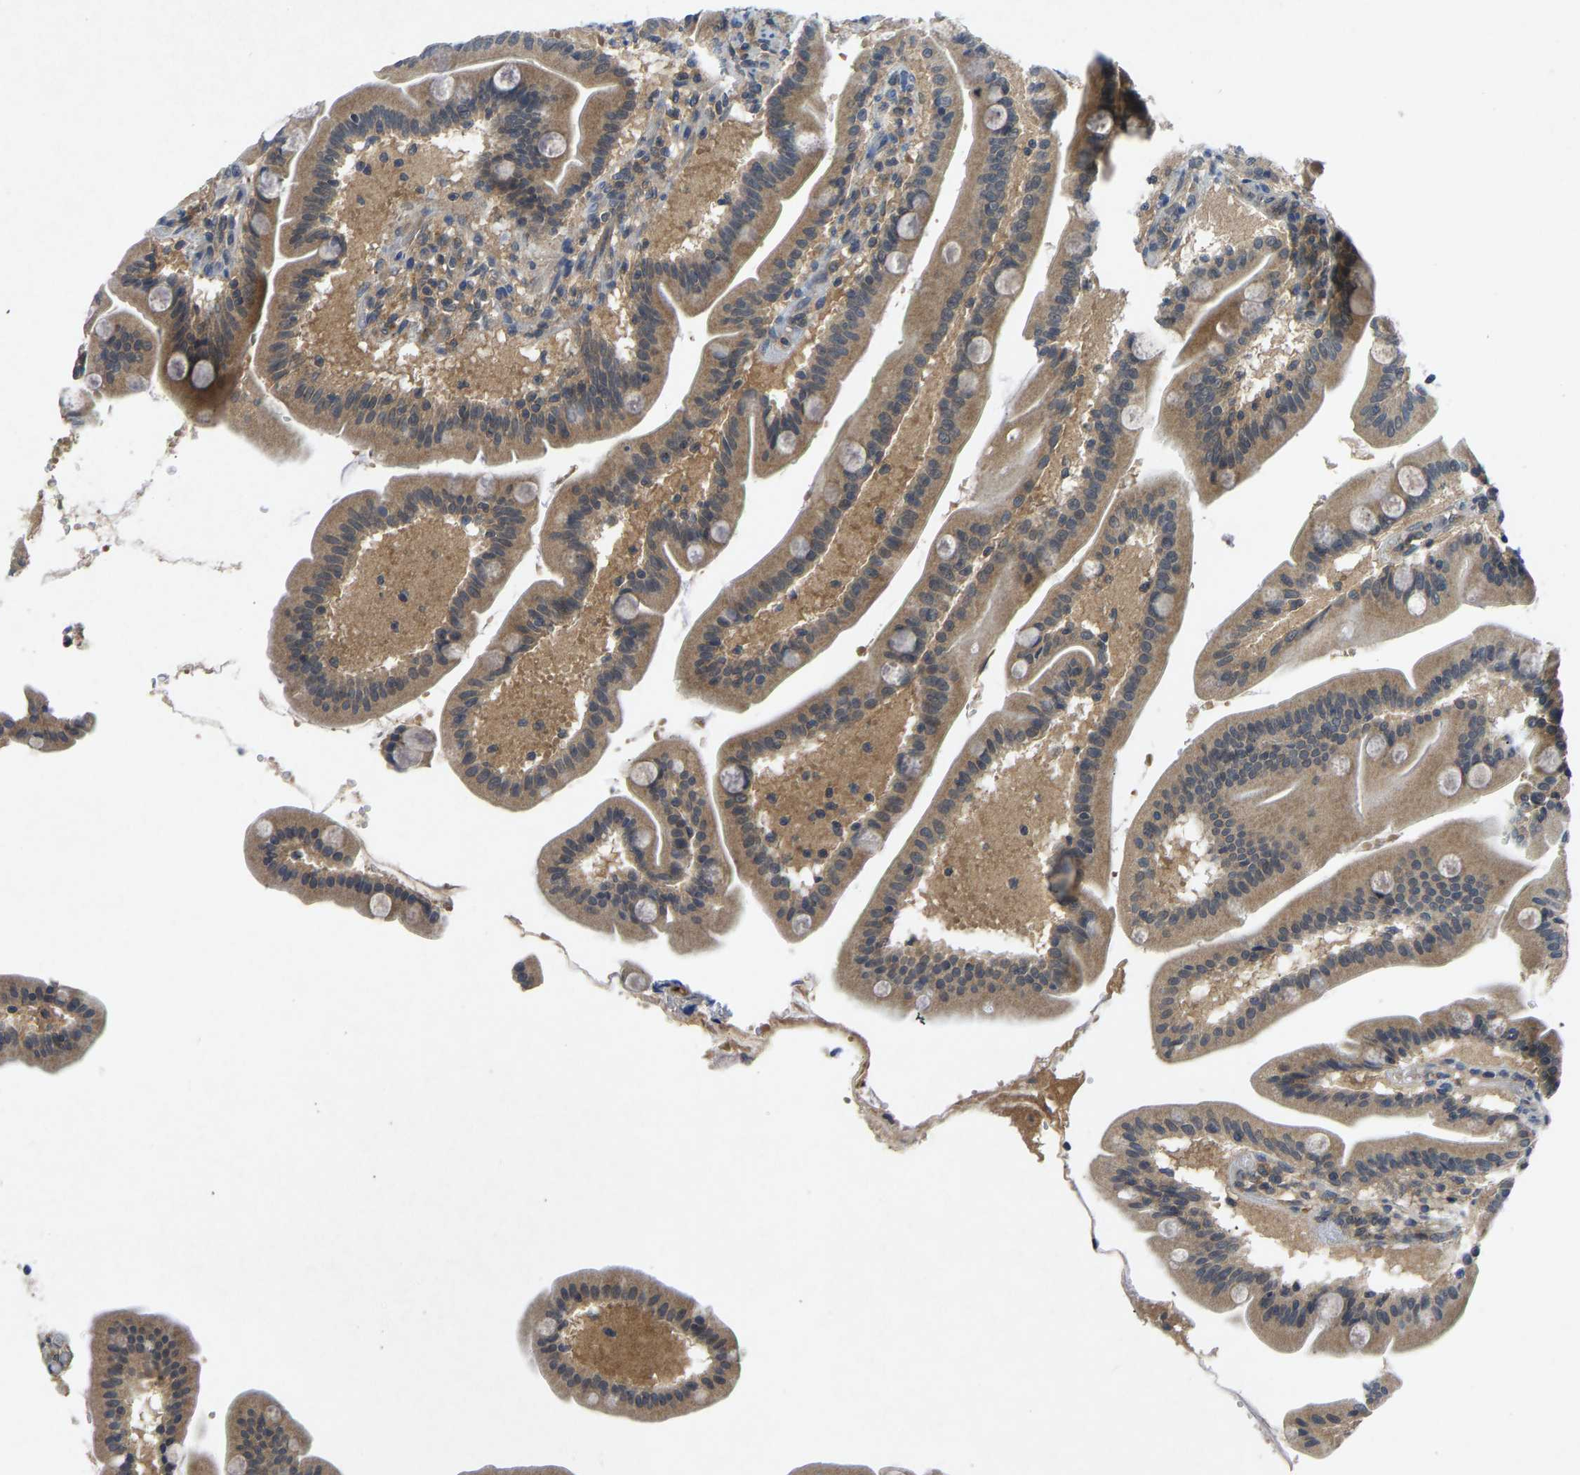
{"staining": {"intensity": "moderate", "quantity": ">75%", "location": "cytoplasmic/membranous"}, "tissue": "duodenum", "cell_type": "Glandular cells", "image_type": "normal", "snomed": [{"axis": "morphology", "description": "Normal tissue, NOS"}, {"axis": "topography", "description": "Duodenum"}], "caption": "Brown immunohistochemical staining in normal duodenum displays moderate cytoplasmic/membranous expression in approximately >75% of glandular cells. The protein is shown in brown color, while the nuclei are stained blue.", "gene": "PDE7A", "patient": {"sex": "male", "age": 54}}